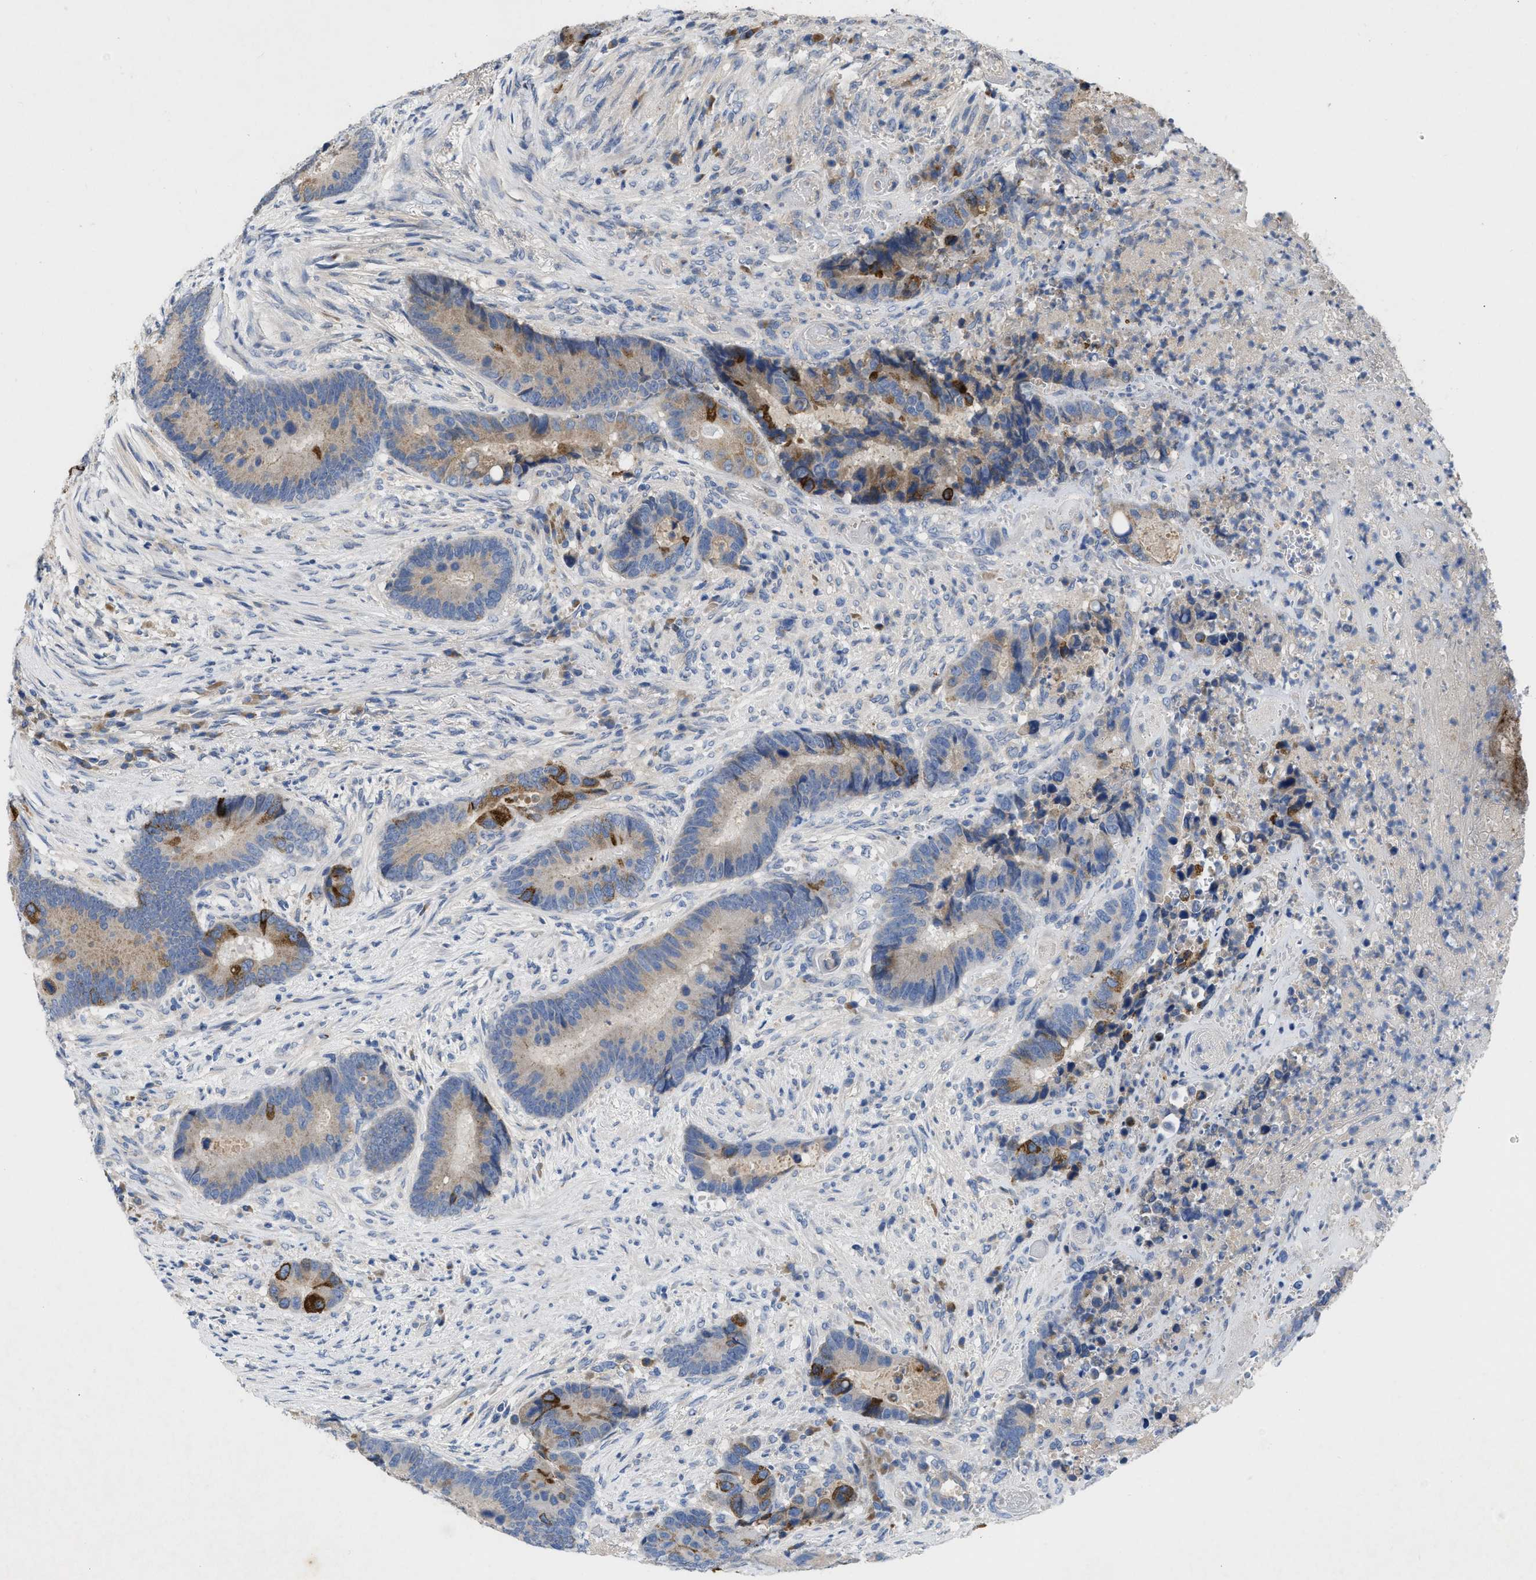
{"staining": {"intensity": "moderate", "quantity": "<25%", "location": "cytoplasmic/membranous"}, "tissue": "colorectal cancer", "cell_type": "Tumor cells", "image_type": "cancer", "snomed": [{"axis": "morphology", "description": "Adenocarcinoma, NOS"}, {"axis": "topography", "description": "Rectum"}], "caption": "High-magnification brightfield microscopy of colorectal cancer stained with DAB (brown) and counterstained with hematoxylin (blue). tumor cells exhibit moderate cytoplasmic/membranous staining is seen in about<25% of cells.", "gene": "VPS4A", "patient": {"sex": "female", "age": 89}}